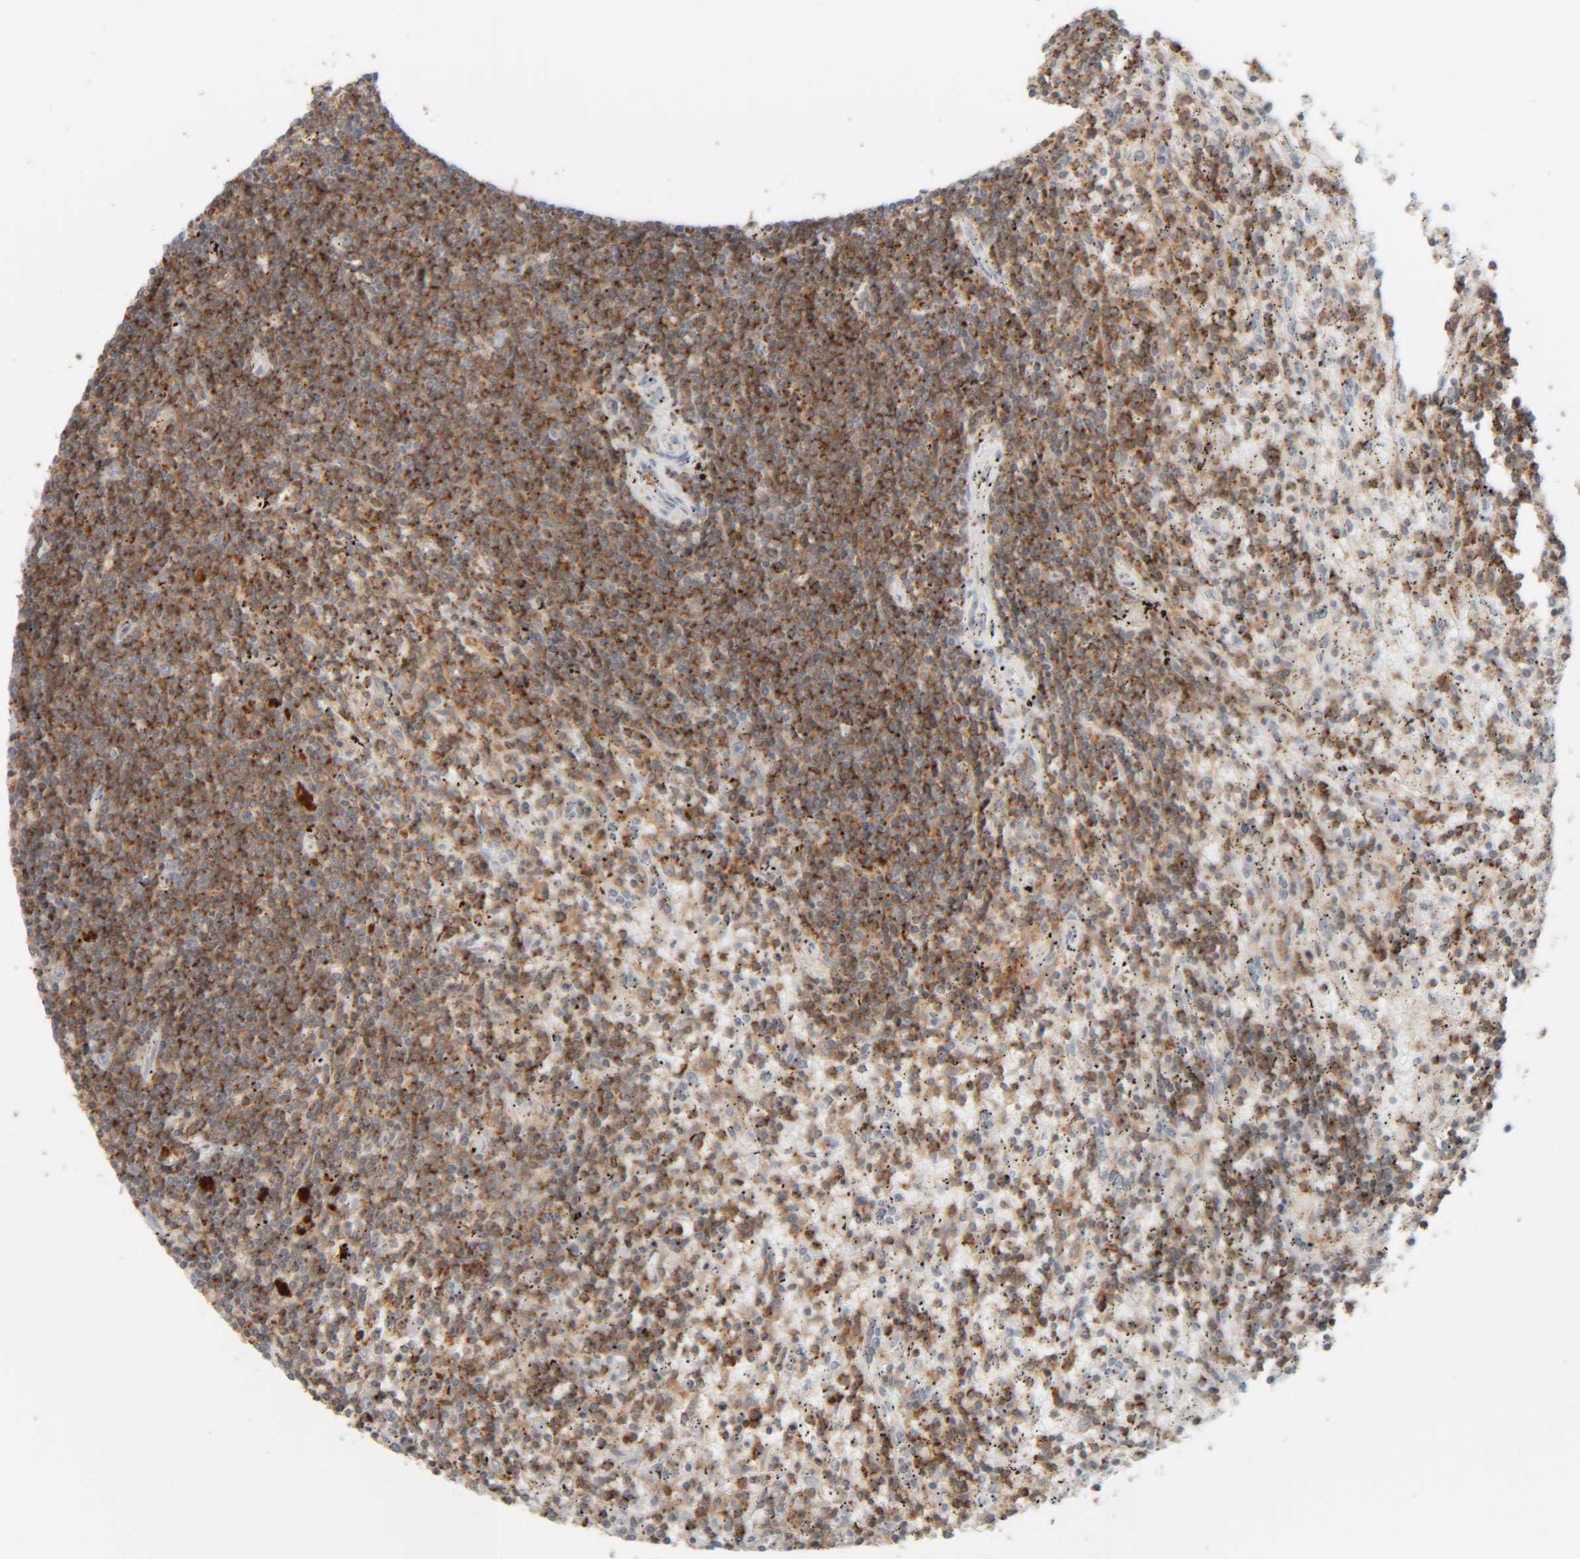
{"staining": {"intensity": "strong", "quantity": ">75%", "location": "cytoplasmic/membranous"}, "tissue": "lymphoma", "cell_type": "Tumor cells", "image_type": "cancer", "snomed": [{"axis": "morphology", "description": "Malignant lymphoma, non-Hodgkin's type, Low grade"}, {"axis": "topography", "description": "Spleen"}], "caption": "Malignant lymphoma, non-Hodgkin's type (low-grade) tissue demonstrates strong cytoplasmic/membranous expression in approximately >75% of tumor cells, visualized by immunohistochemistry.", "gene": "CCDC57", "patient": {"sex": "male", "age": 76}}